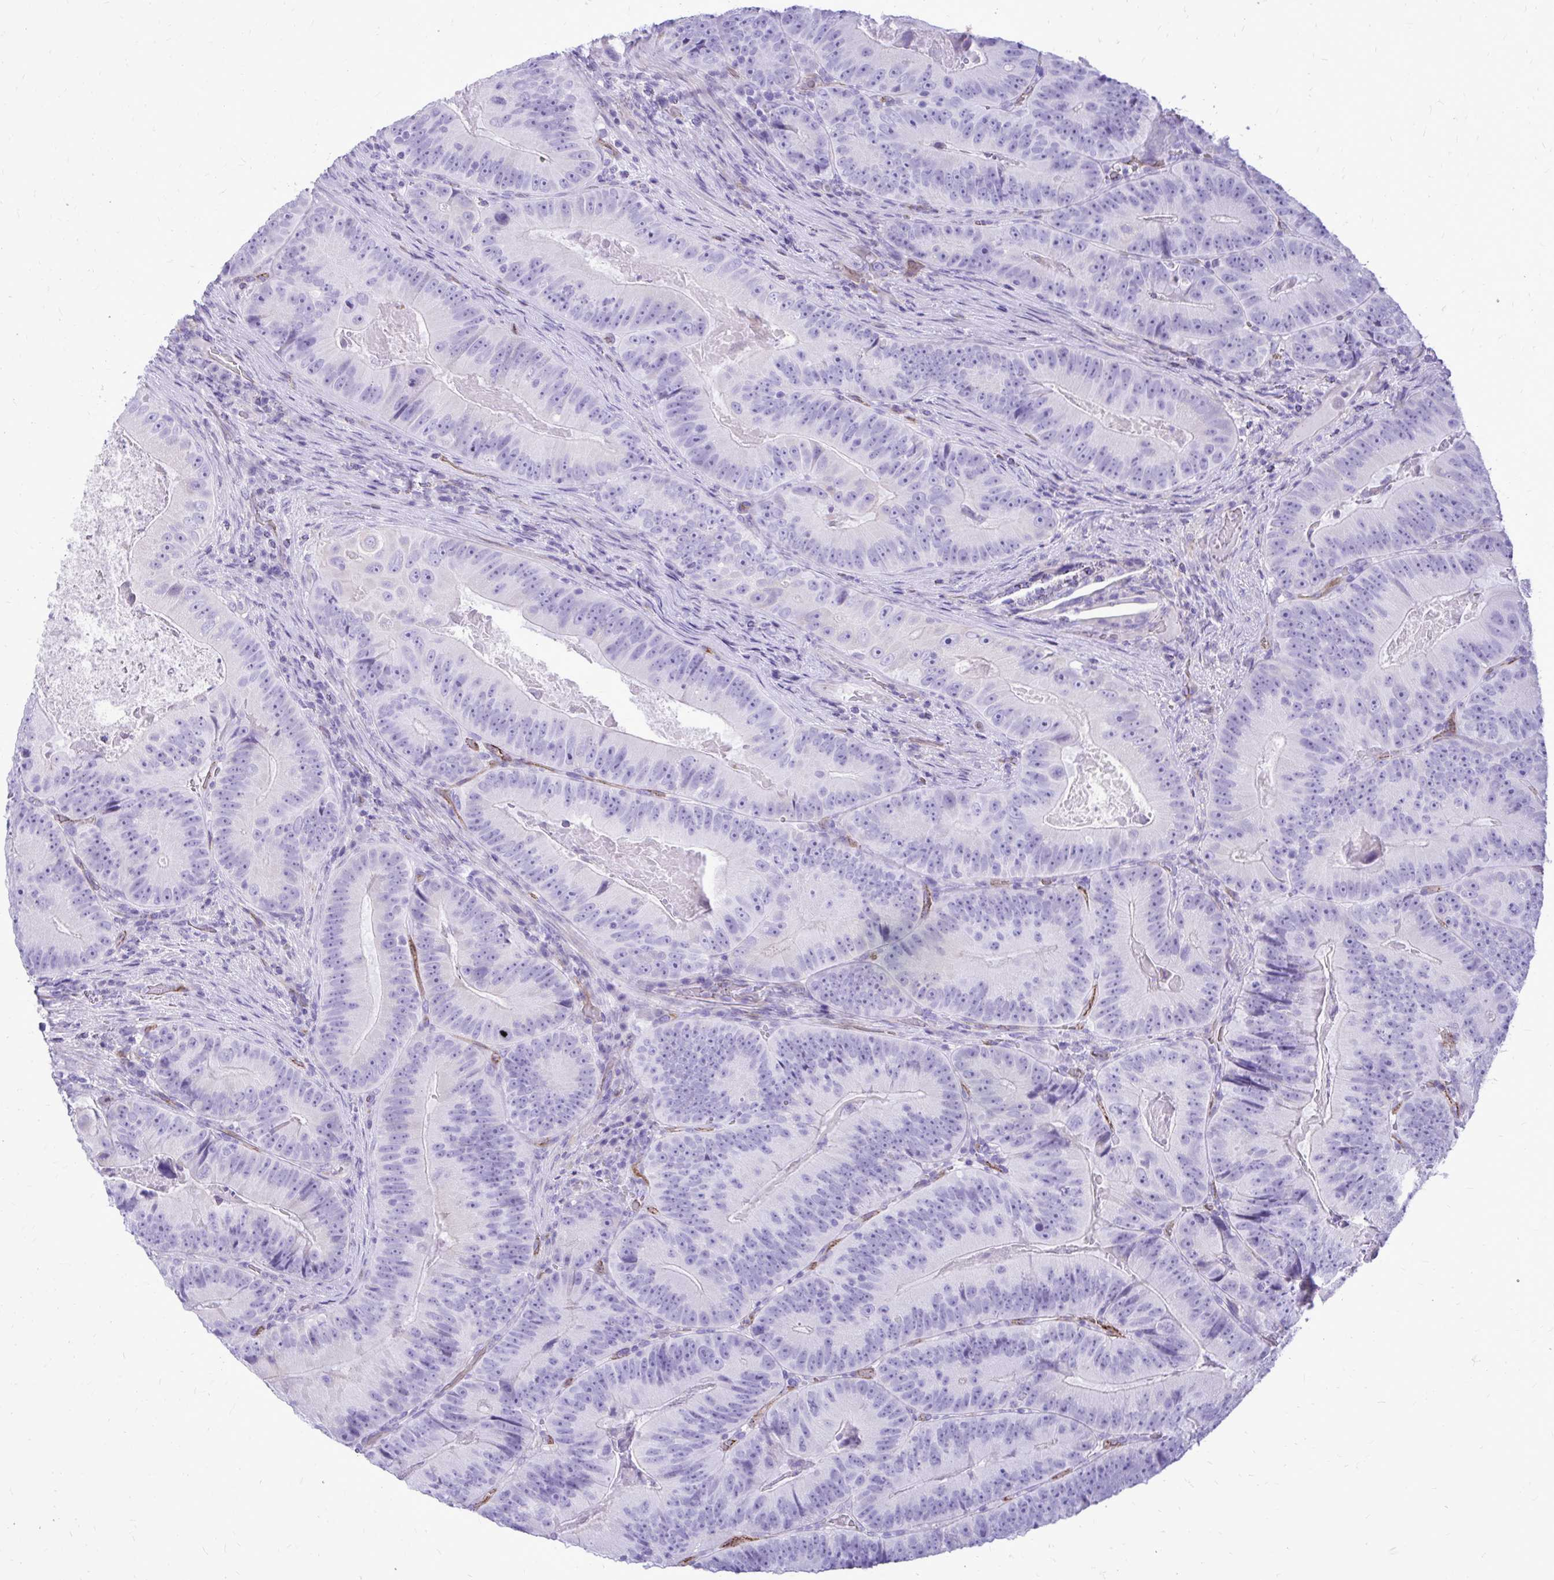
{"staining": {"intensity": "negative", "quantity": "none", "location": "none"}, "tissue": "colorectal cancer", "cell_type": "Tumor cells", "image_type": "cancer", "snomed": [{"axis": "morphology", "description": "Adenocarcinoma, NOS"}, {"axis": "topography", "description": "Colon"}], "caption": "This is an IHC photomicrograph of colorectal adenocarcinoma. There is no positivity in tumor cells.", "gene": "PELI3", "patient": {"sex": "female", "age": 86}}